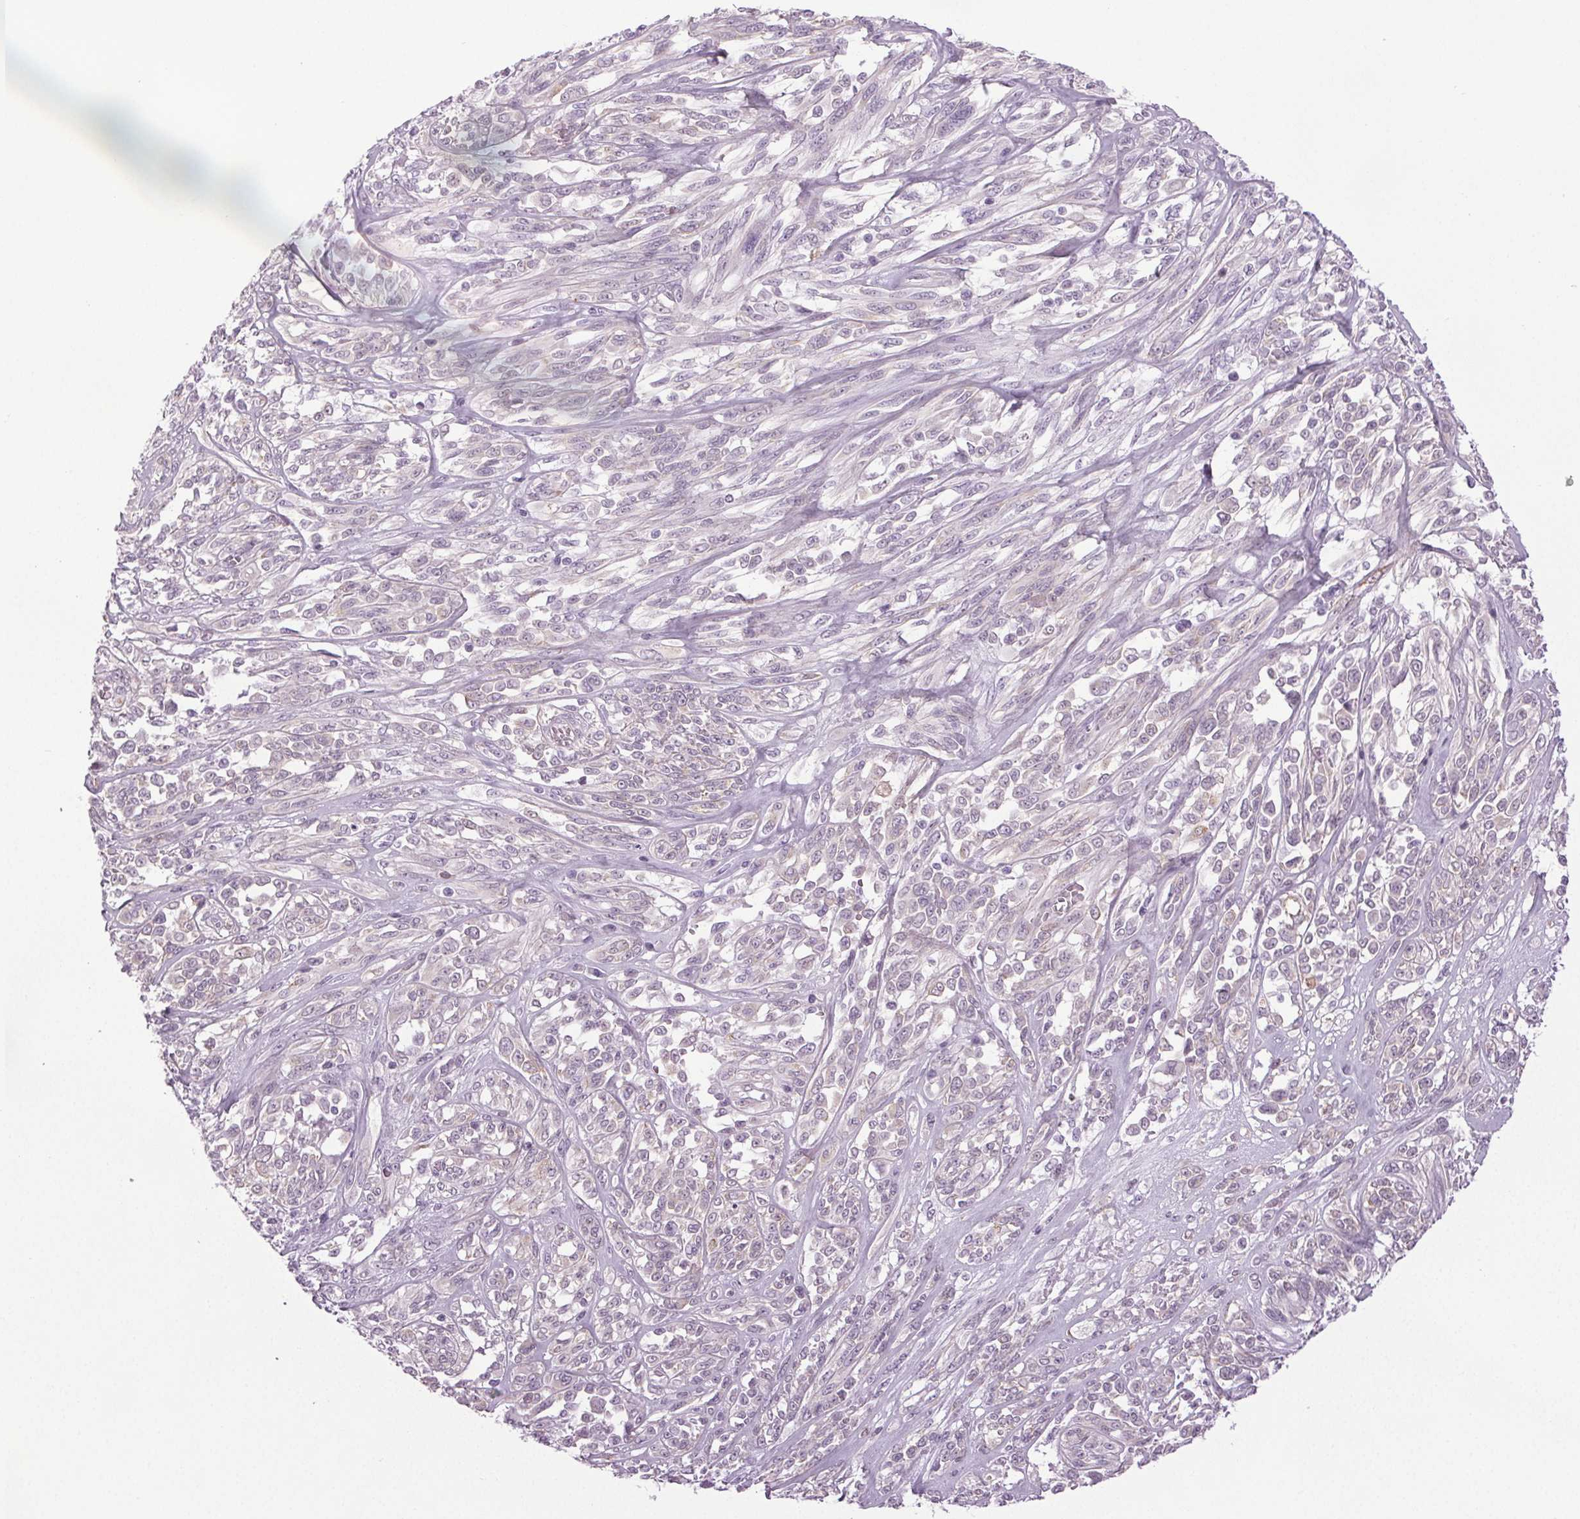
{"staining": {"intensity": "negative", "quantity": "none", "location": "none"}, "tissue": "melanoma", "cell_type": "Tumor cells", "image_type": "cancer", "snomed": [{"axis": "morphology", "description": "Malignant melanoma, NOS"}, {"axis": "topography", "description": "Skin"}], "caption": "DAB (3,3'-diaminobenzidine) immunohistochemical staining of malignant melanoma exhibits no significant staining in tumor cells.", "gene": "IGF2BP1", "patient": {"sex": "female", "age": 91}}